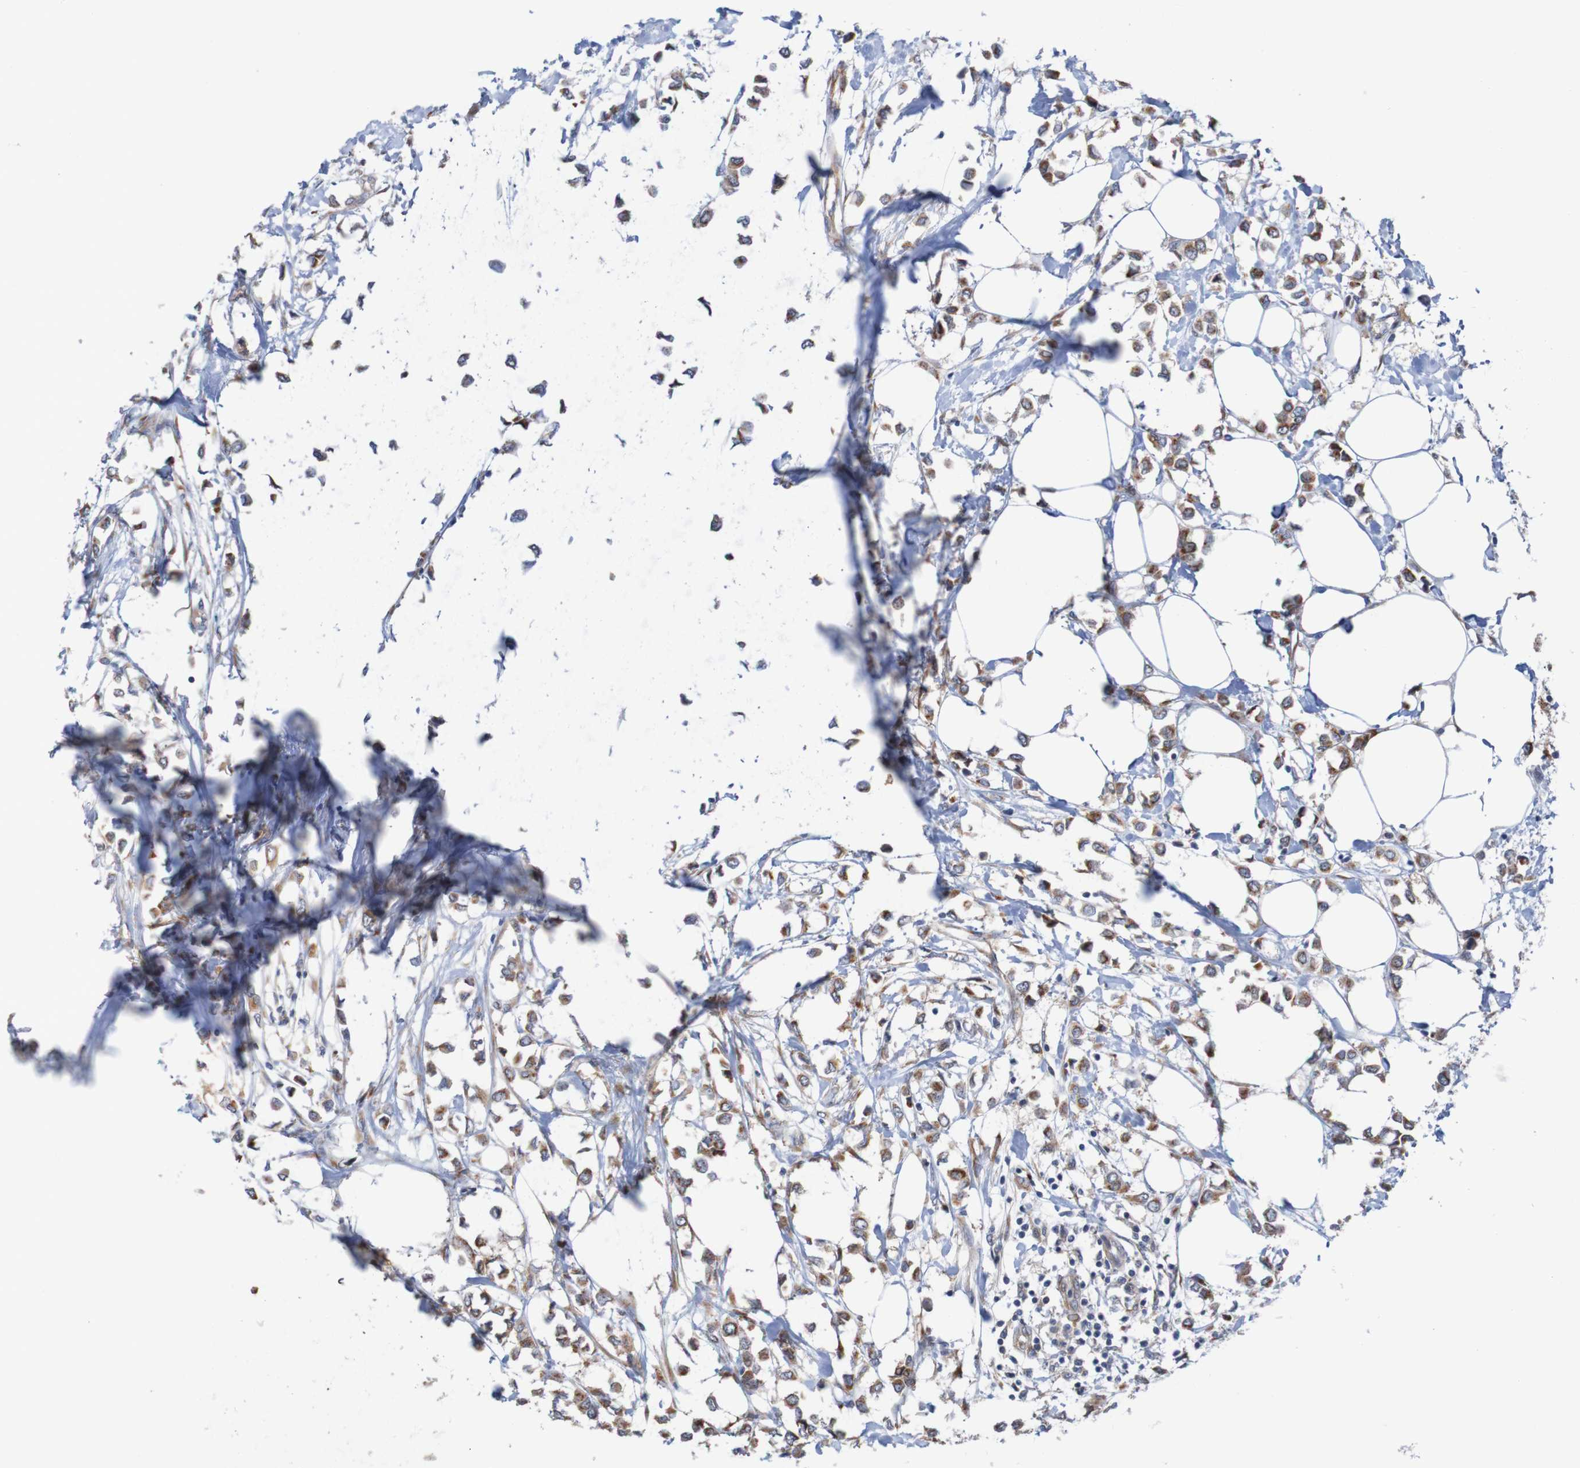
{"staining": {"intensity": "moderate", "quantity": ">75%", "location": "cytoplasmic/membranous"}, "tissue": "breast cancer", "cell_type": "Tumor cells", "image_type": "cancer", "snomed": [{"axis": "morphology", "description": "Lobular carcinoma"}, {"axis": "topography", "description": "Breast"}], "caption": "Immunohistochemical staining of human lobular carcinoma (breast) shows medium levels of moderate cytoplasmic/membranous expression in about >75% of tumor cells.", "gene": "ST8SIA6", "patient": {"sex": "female", "age": 51}}